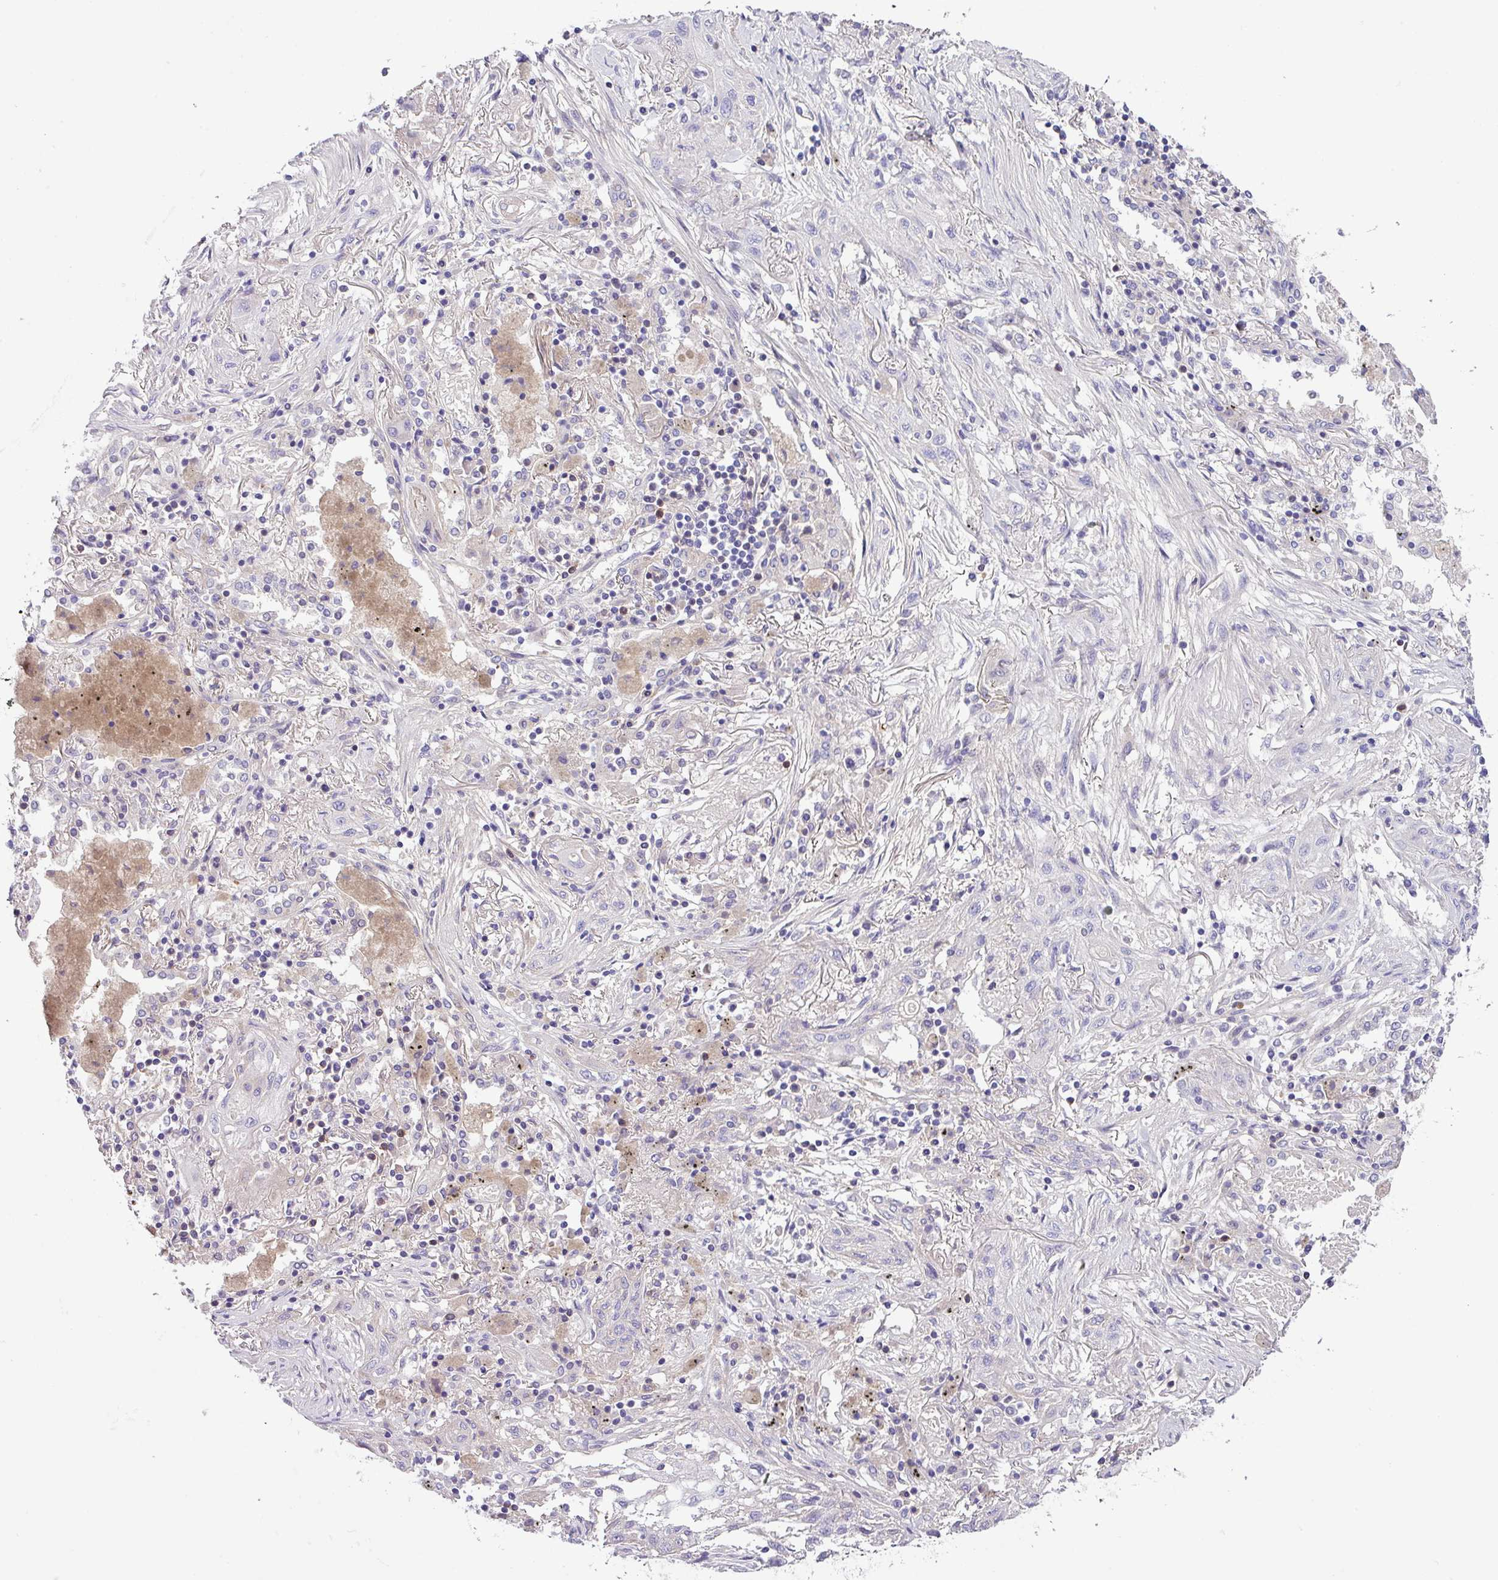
{"staining": {"intensity": "negative", "quantity": "none", "location": "none"}, "tissue": "lung cancer", "cell_type": "Tumor cells", "image_type": "cancer", "snomed": [{"axis": "morphology", "description": "Squamous cell carcinoma, NOS"}, {"axis": "topography", "description": "Lung"}], "caption": "High power microscopy histopathology image of an immunohistochemistry (IHC) histopathology image of lung squamous cell carcinoma, revealing no significant staining in tumor cells.", "gene": "DNAL1", "patient": {"sex": "female", "age": 47}}